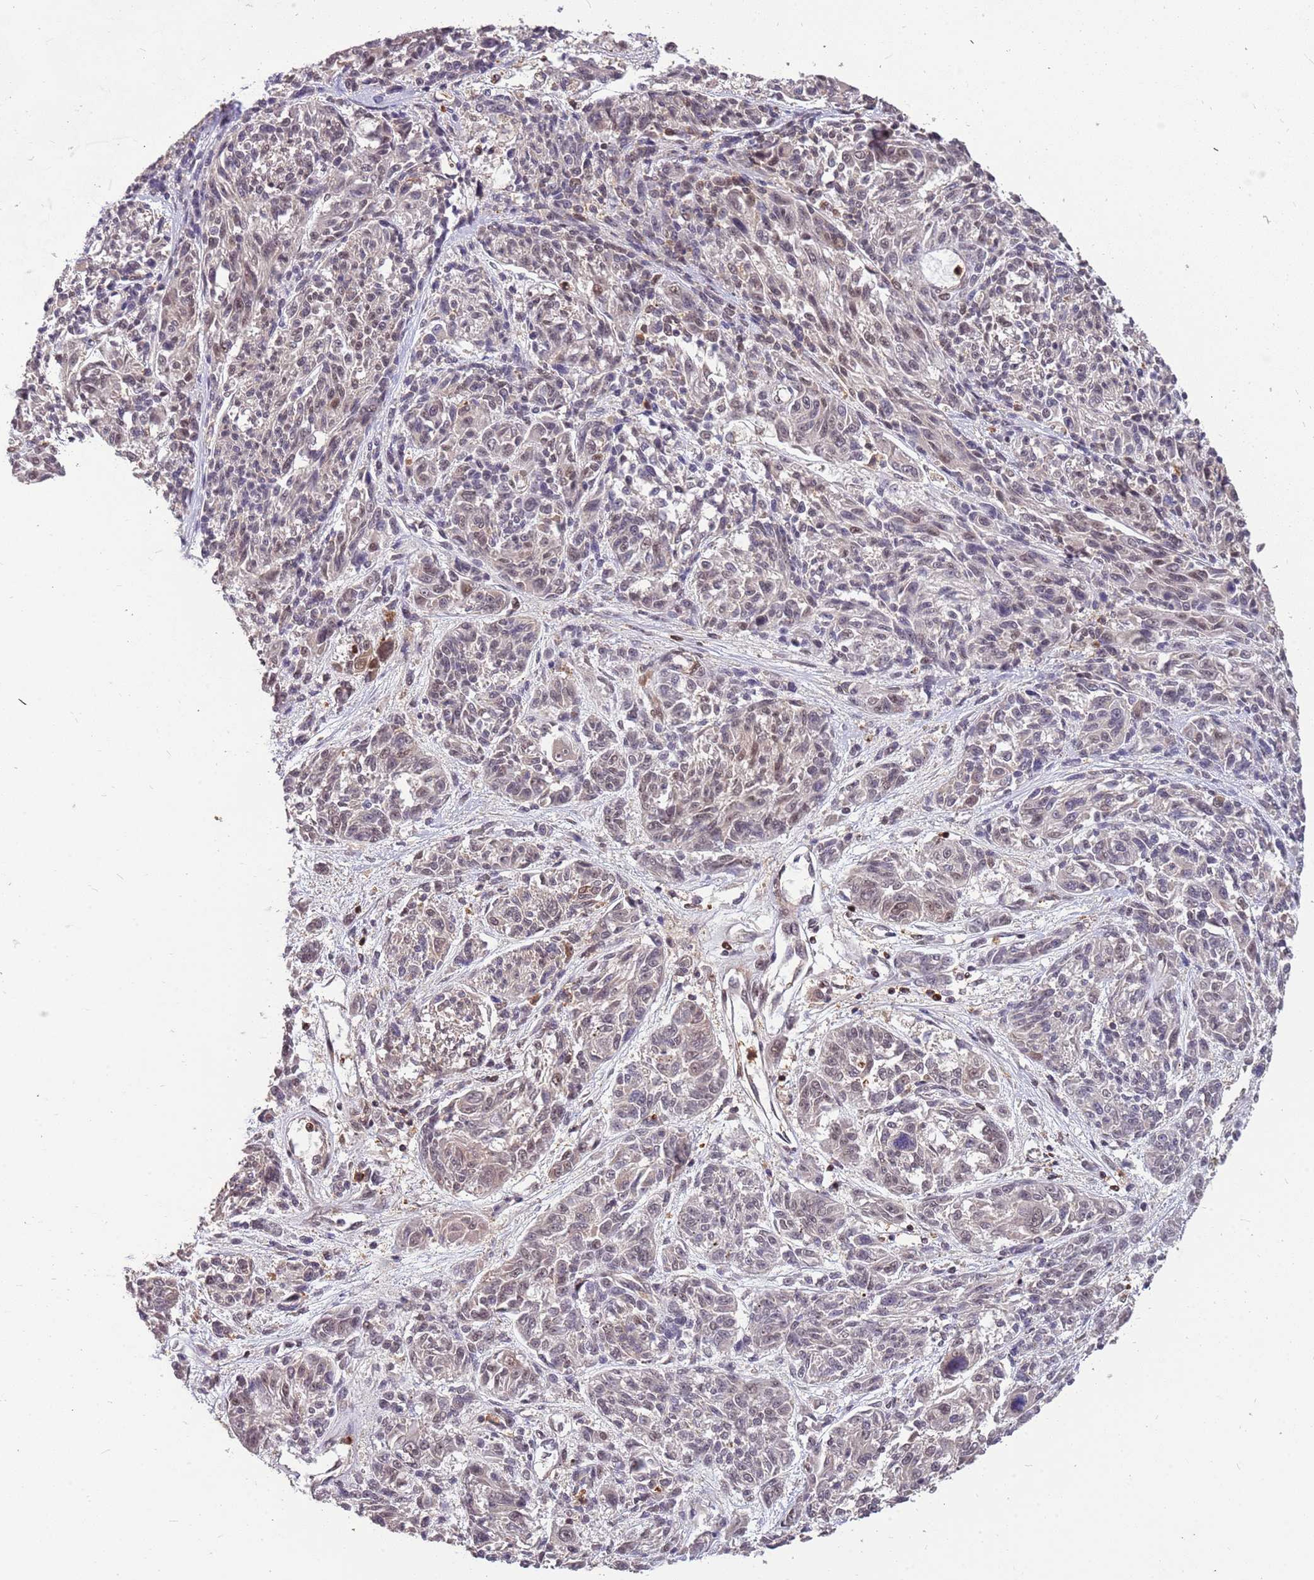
{"staining": {"intensity": "weak", "quantity": "<25%", "location": "nuclear"}, "tissue": "melanoma", "cell_type": "Tumor cells", "image_type": "cancer", "snomed": [{"axis": "morphology", "description": "Malignant melanoma, NOS"}, {"axis": "topography", "description": "Skin"}], "caption": "Tumor cells show no significant expression in melanoma. (Brightfield microscopy of DAB IHC at high magnification).", "gene": "GBP2", "patient": {"sex": "male", "age": 53}}